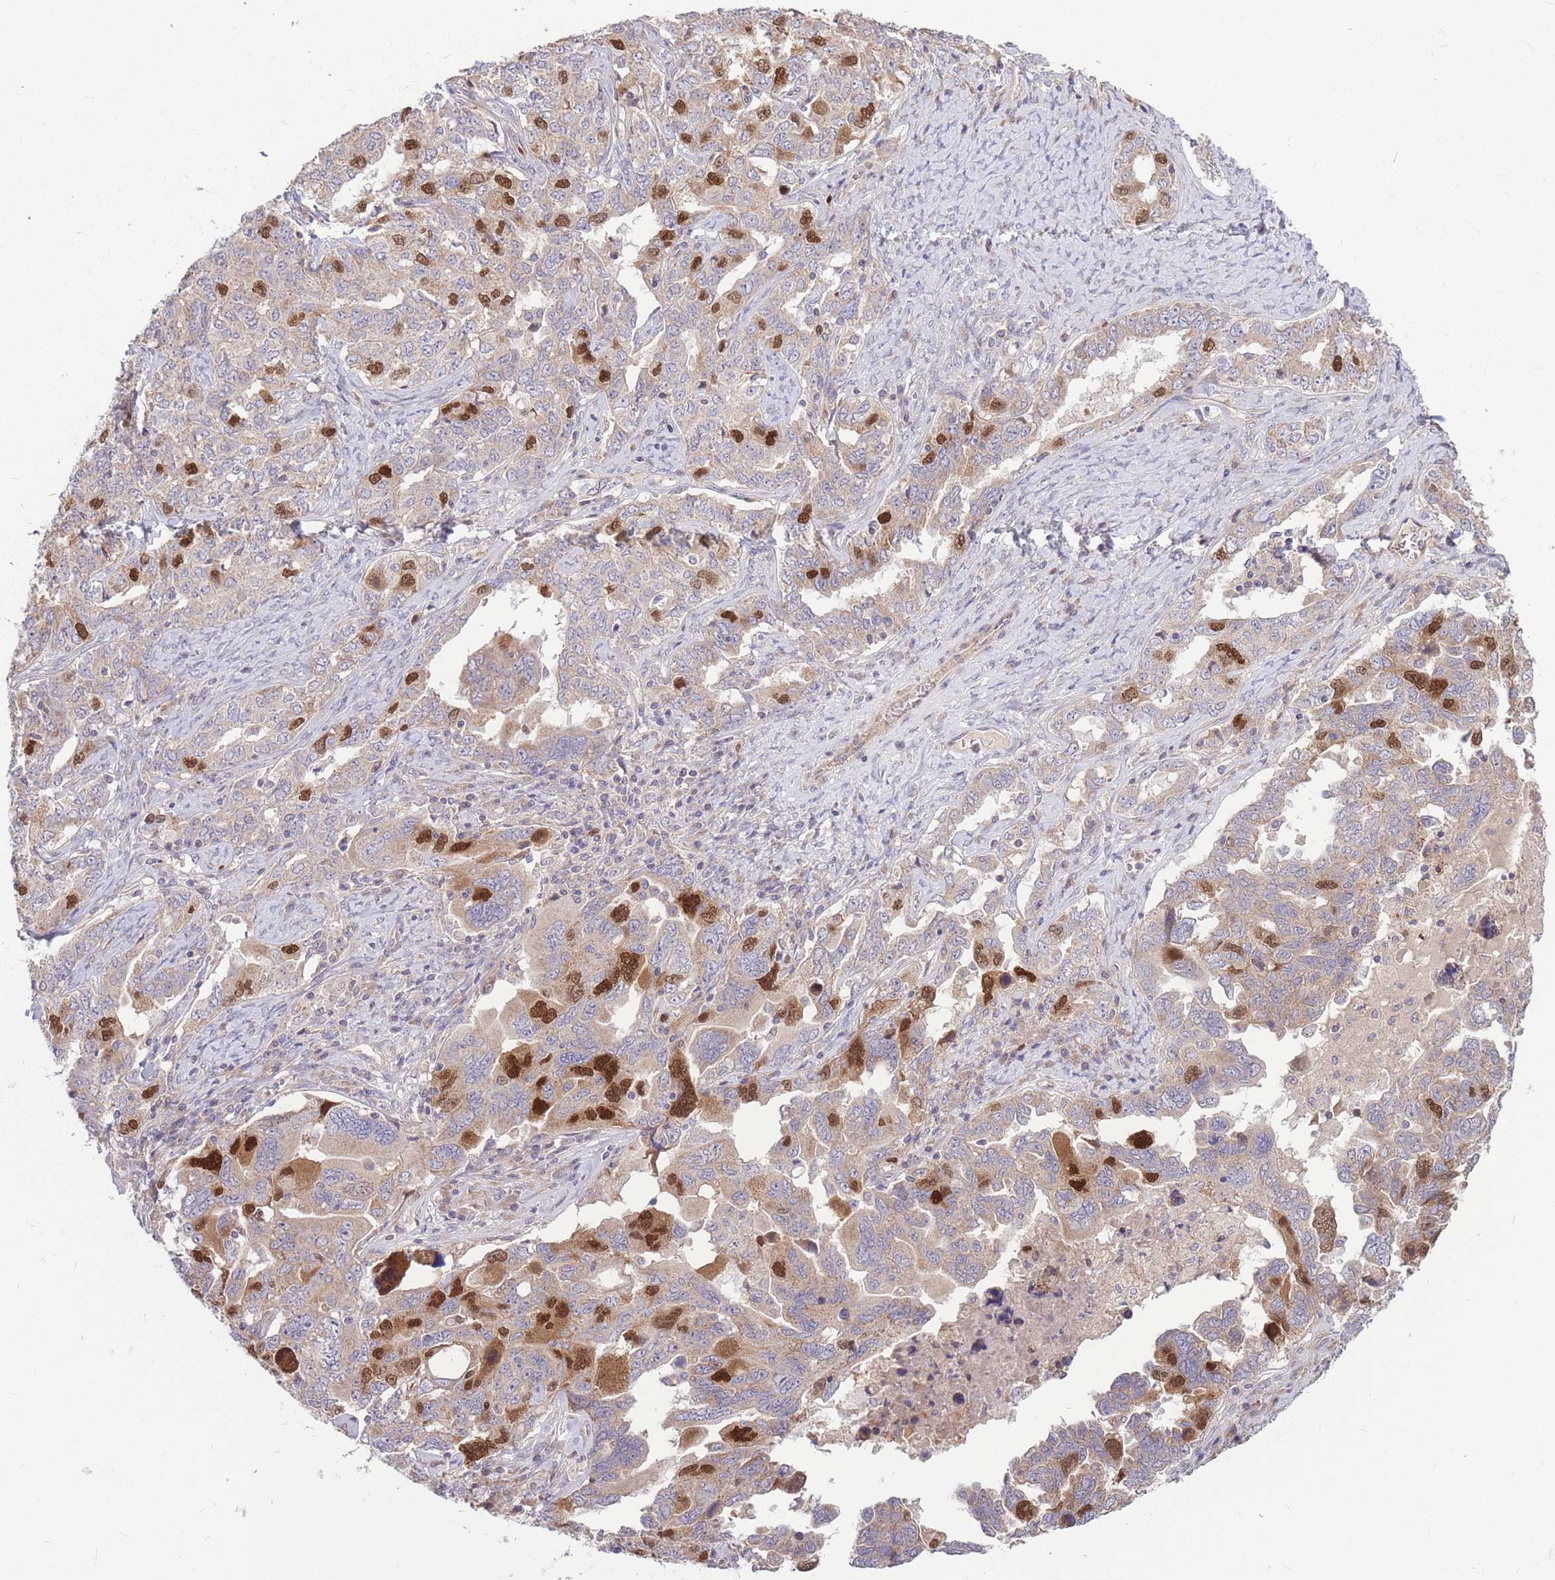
{"staining": {"intensity": "strong", "quantity": "<25%", "location": "nuclear"}, "tissue": "ovarian cancer", "cell_type": "Tumor cells", "image_type": "cancer", "snomed": [{"axis": "morphology", "description": "Carcinoma, endometroid"}, {"axis": "topography", "description": "Ovary"}], "caption": "A medium amount of strong nuclear staining is appreciated in approximately <25% of tumor cells in endometroid carcinoma (ovarian) tissue. (IHC, brightfield microscopy, high magnification).", "gene": "GMNN", "patient": {"sex": "female", "age": 62}}